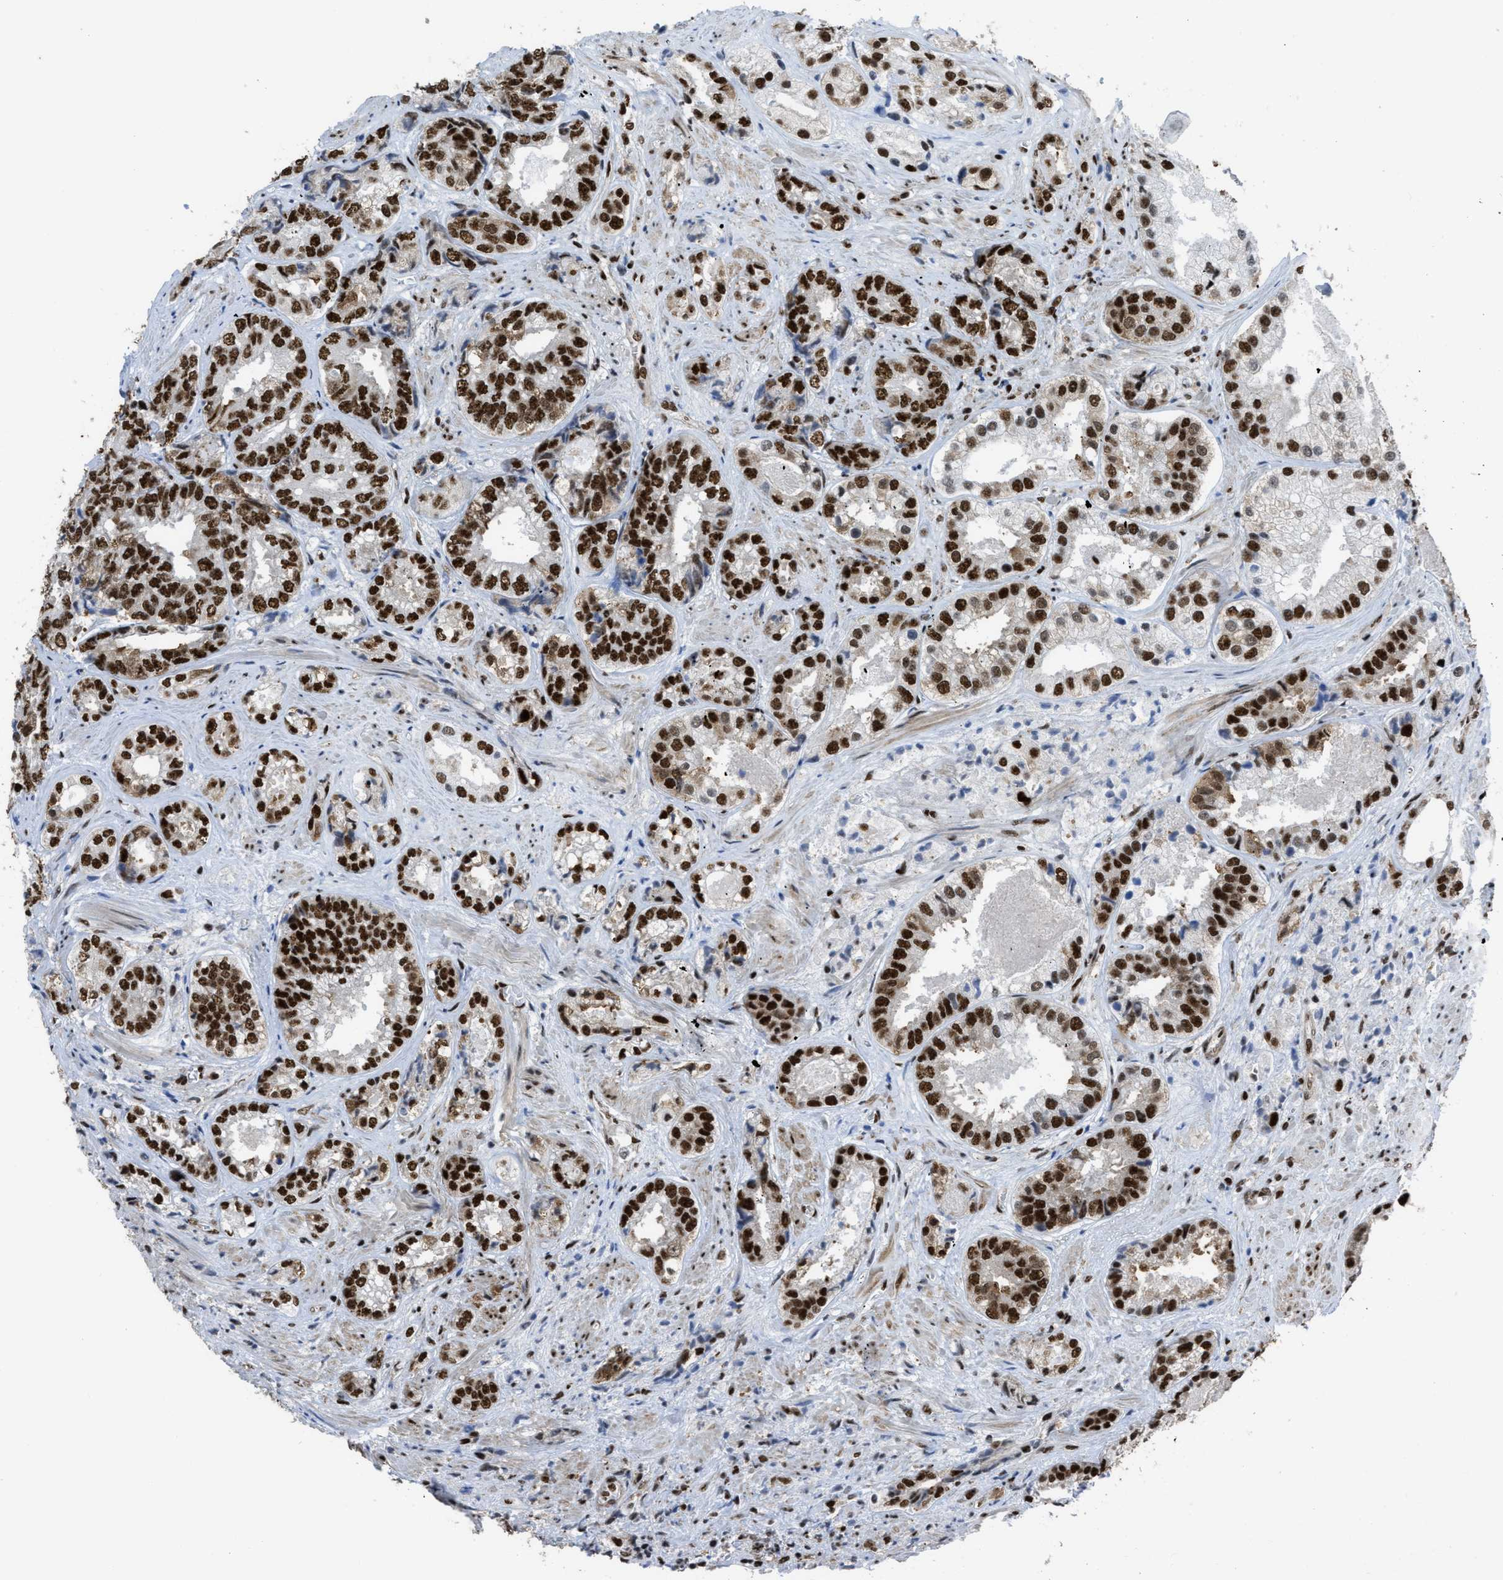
{"staining": {"intensity": "strong", "quantity": ">75%", "location": "nuclear"}, "tissue": "prostate cancer", "cell_type": "Tumor cells", "image_type": "cancer", "snomed": [{"axis": "morphology", "description": "Adenocarcinoma, High grade"}, {"axis": "topography", "description": "Prostate"}], "caption": "Prostate cancer (high-grade adenocarcinoma) was stained to show a protein in brown. There is high levels of strong nuclear staining in about >75% of tumor cells.", "gene": "ZNF207", "patient": {"sex": "male", "age": 61}}